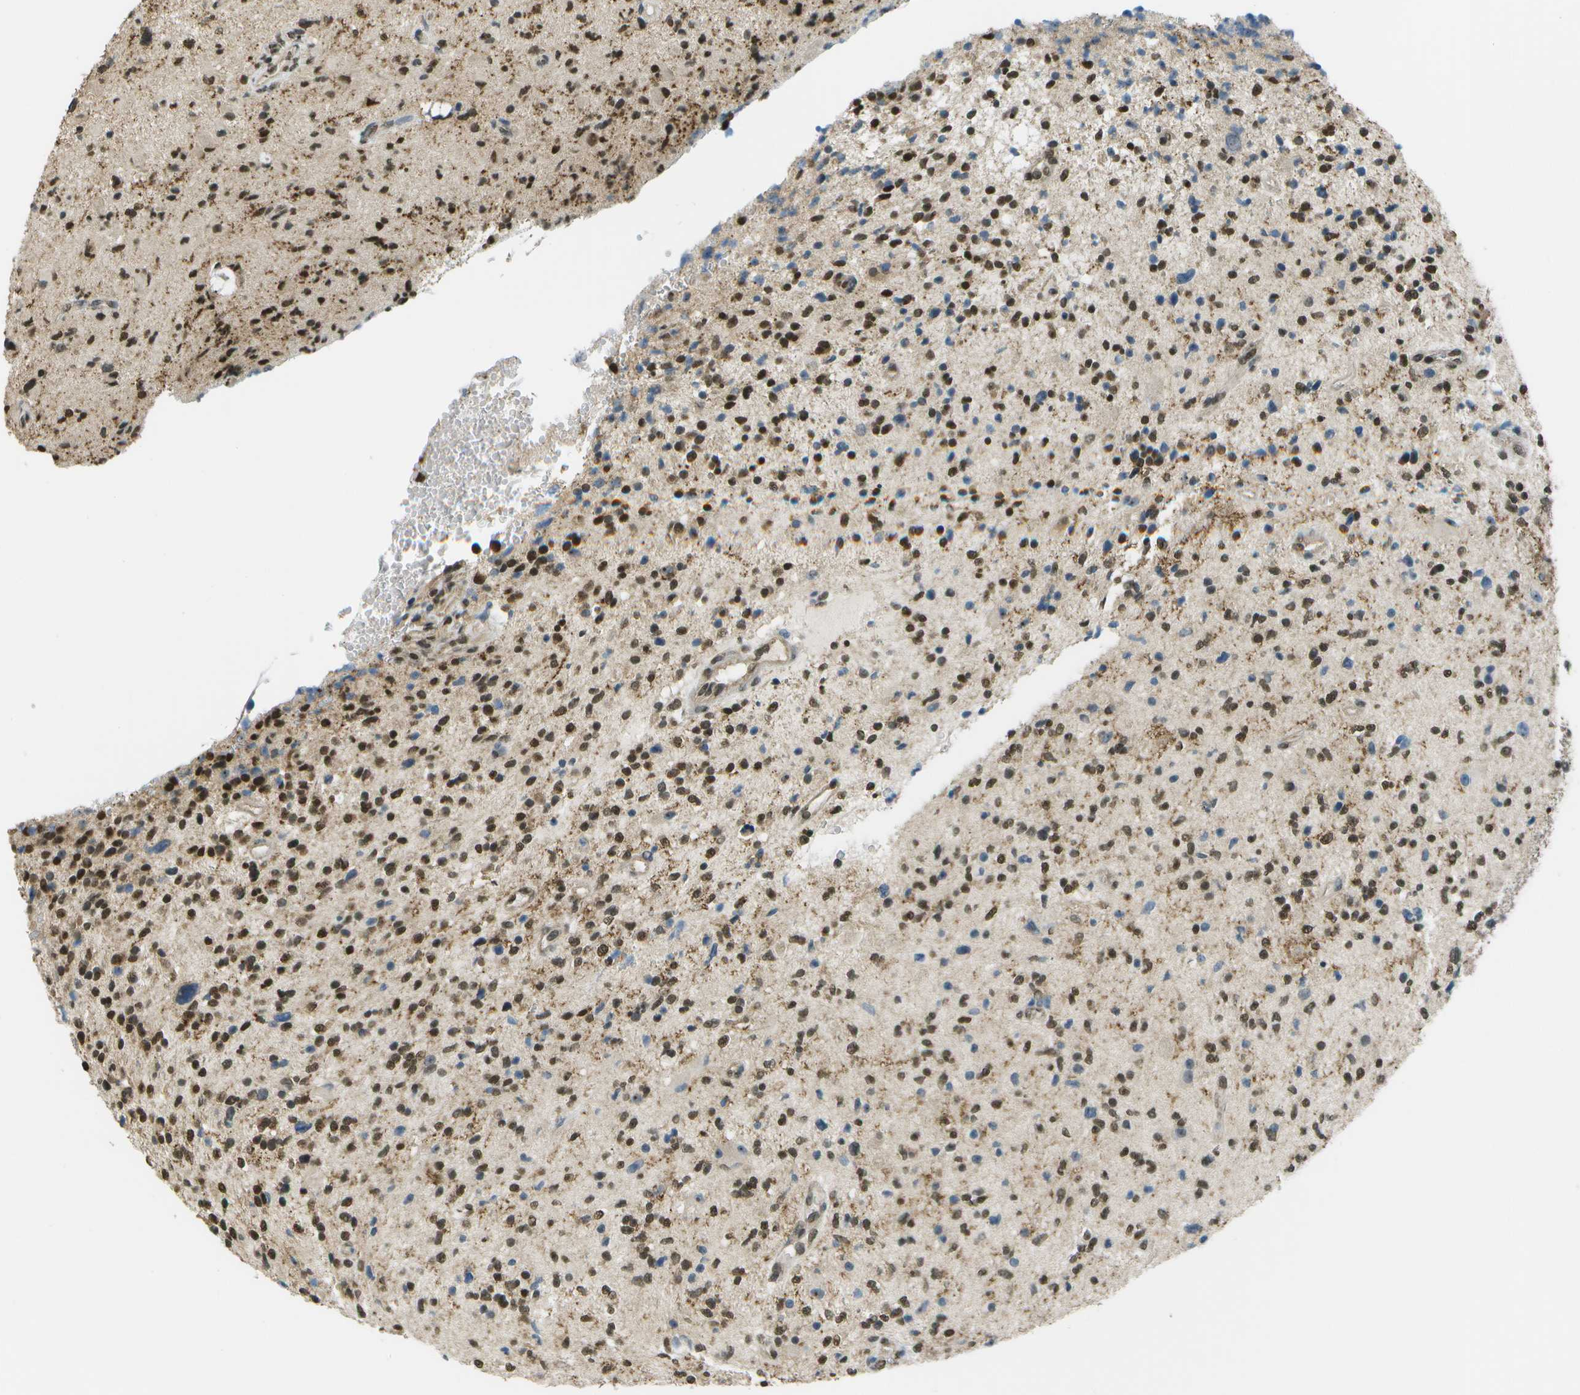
{"staining": {"intensity": "strong", "quantity": ">75%", "location": "nuclear"}, "tissue": "glioma", "cell_type": "Tumor cells", "image_type": "cancer", "snomed": [{"axis": "morphology", "description": "Glioma, malignant, High grade"}, {"axis": "topography", "description": "Brain"}], "caption": "The immunohistochemical stain shows strong nuclear staining in tumor cells of malignant glioma (high-grade) tissue.", "gene": "ABL2", "patient": {"sex": "male", "age": 48}}